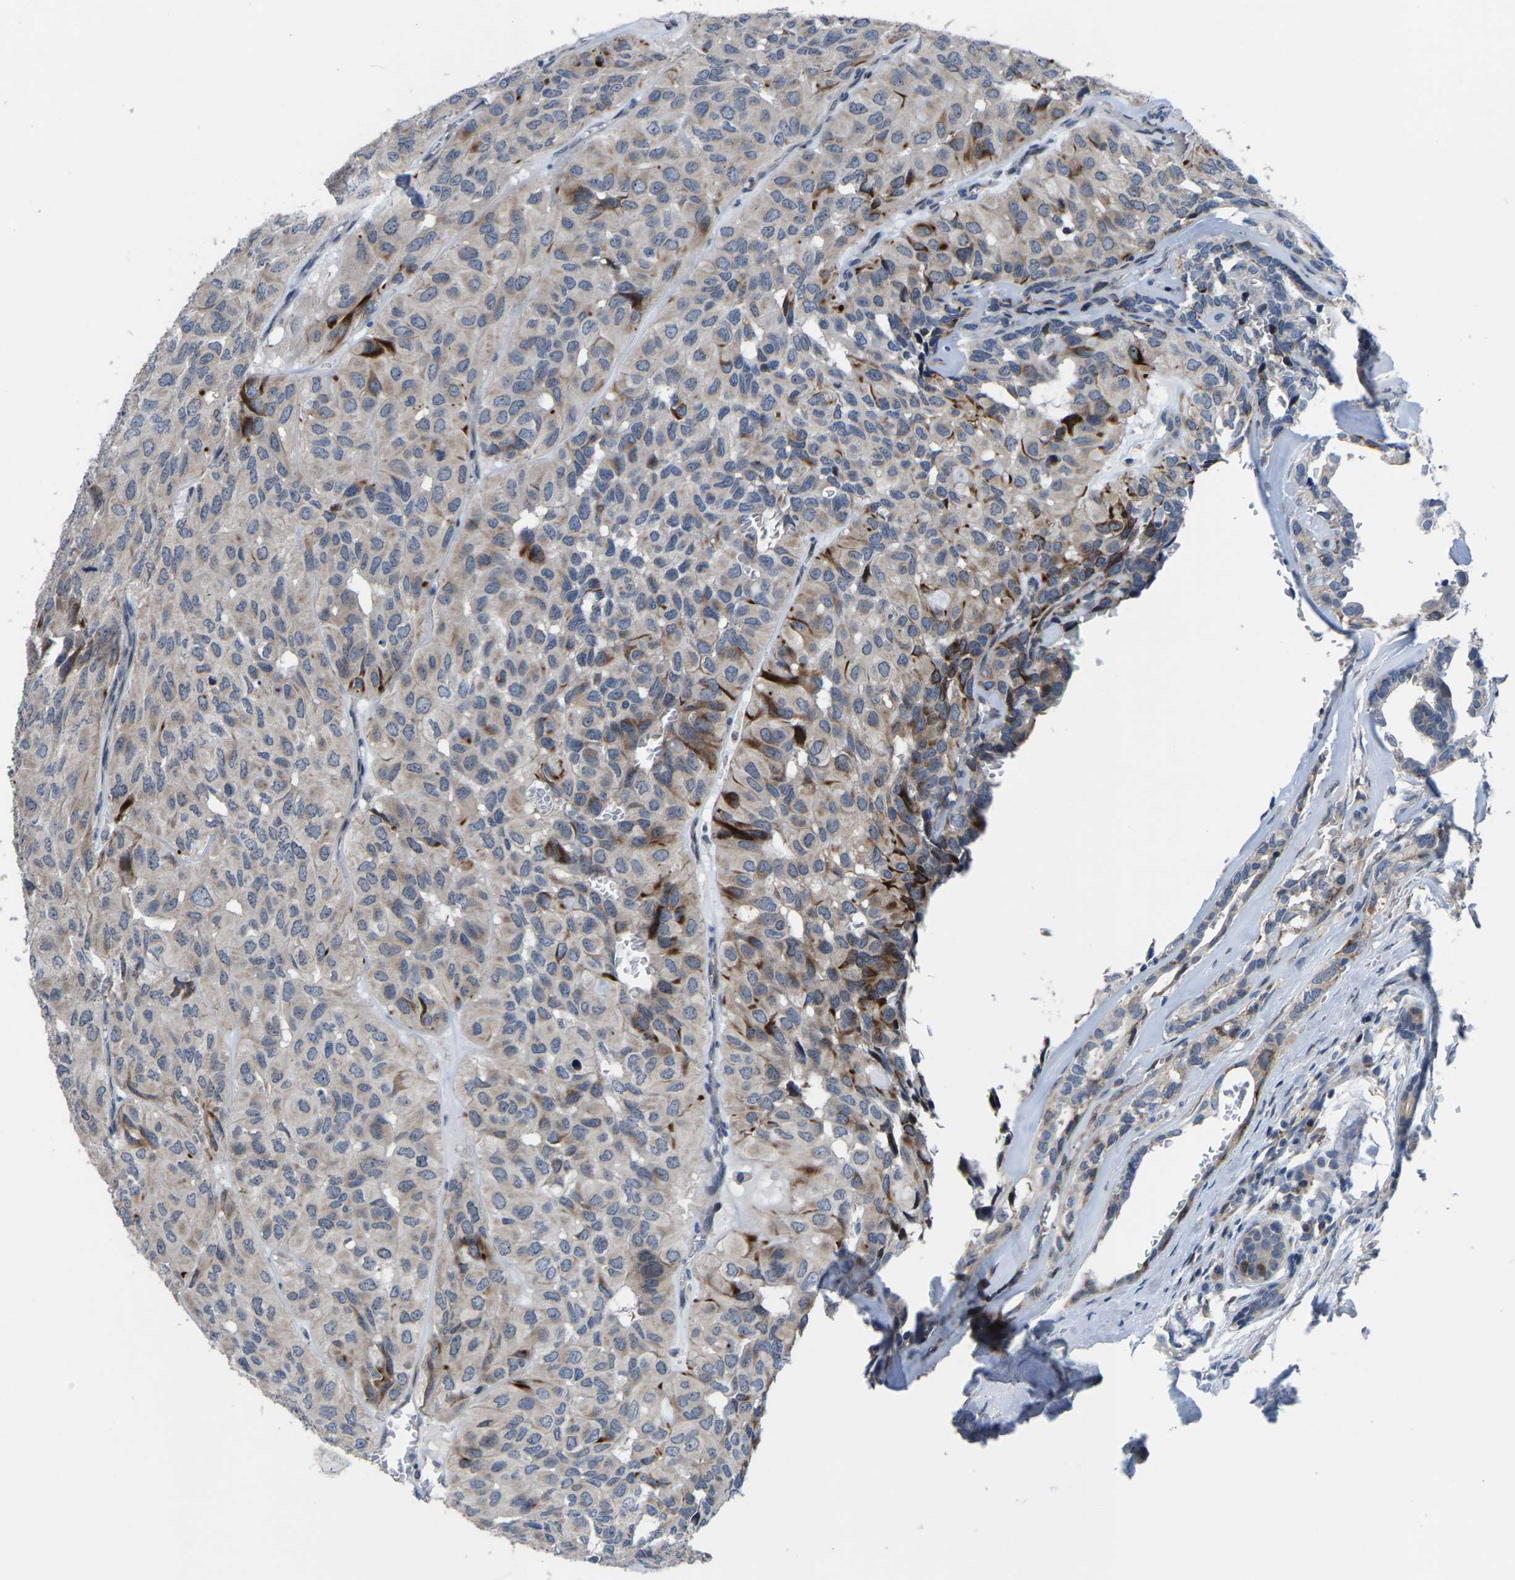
{"staining": {"intensity": "strong", "quantity": "<25%", "location": "cytoplasmic/membranous"}, "tissue": "head and neck cancer", "cell_type": "Tumor cells", "image_type": "cancer", "snomed": [{"axis": "morphology", "description": "Adenocarcinoma, NOS"}, {"axis": "topography", "description": "Salivary gland, NOS"}, {"axis": "topography", "description": "Head-Neck"}], "caption": "A medium amount of strong cytoplasmic/membranous staining is present in approximately <25% of tumor cells in head and neck cancer (adenocarcinoma) tissue. (Stains: DAB (3,3'-diaminobenzidine) in brown, nuclei in blue, Microscopy: brightfield microscopy at high magnification).", "gene": "HAUS6", "patient": {"sex": "female", "age": 76}}